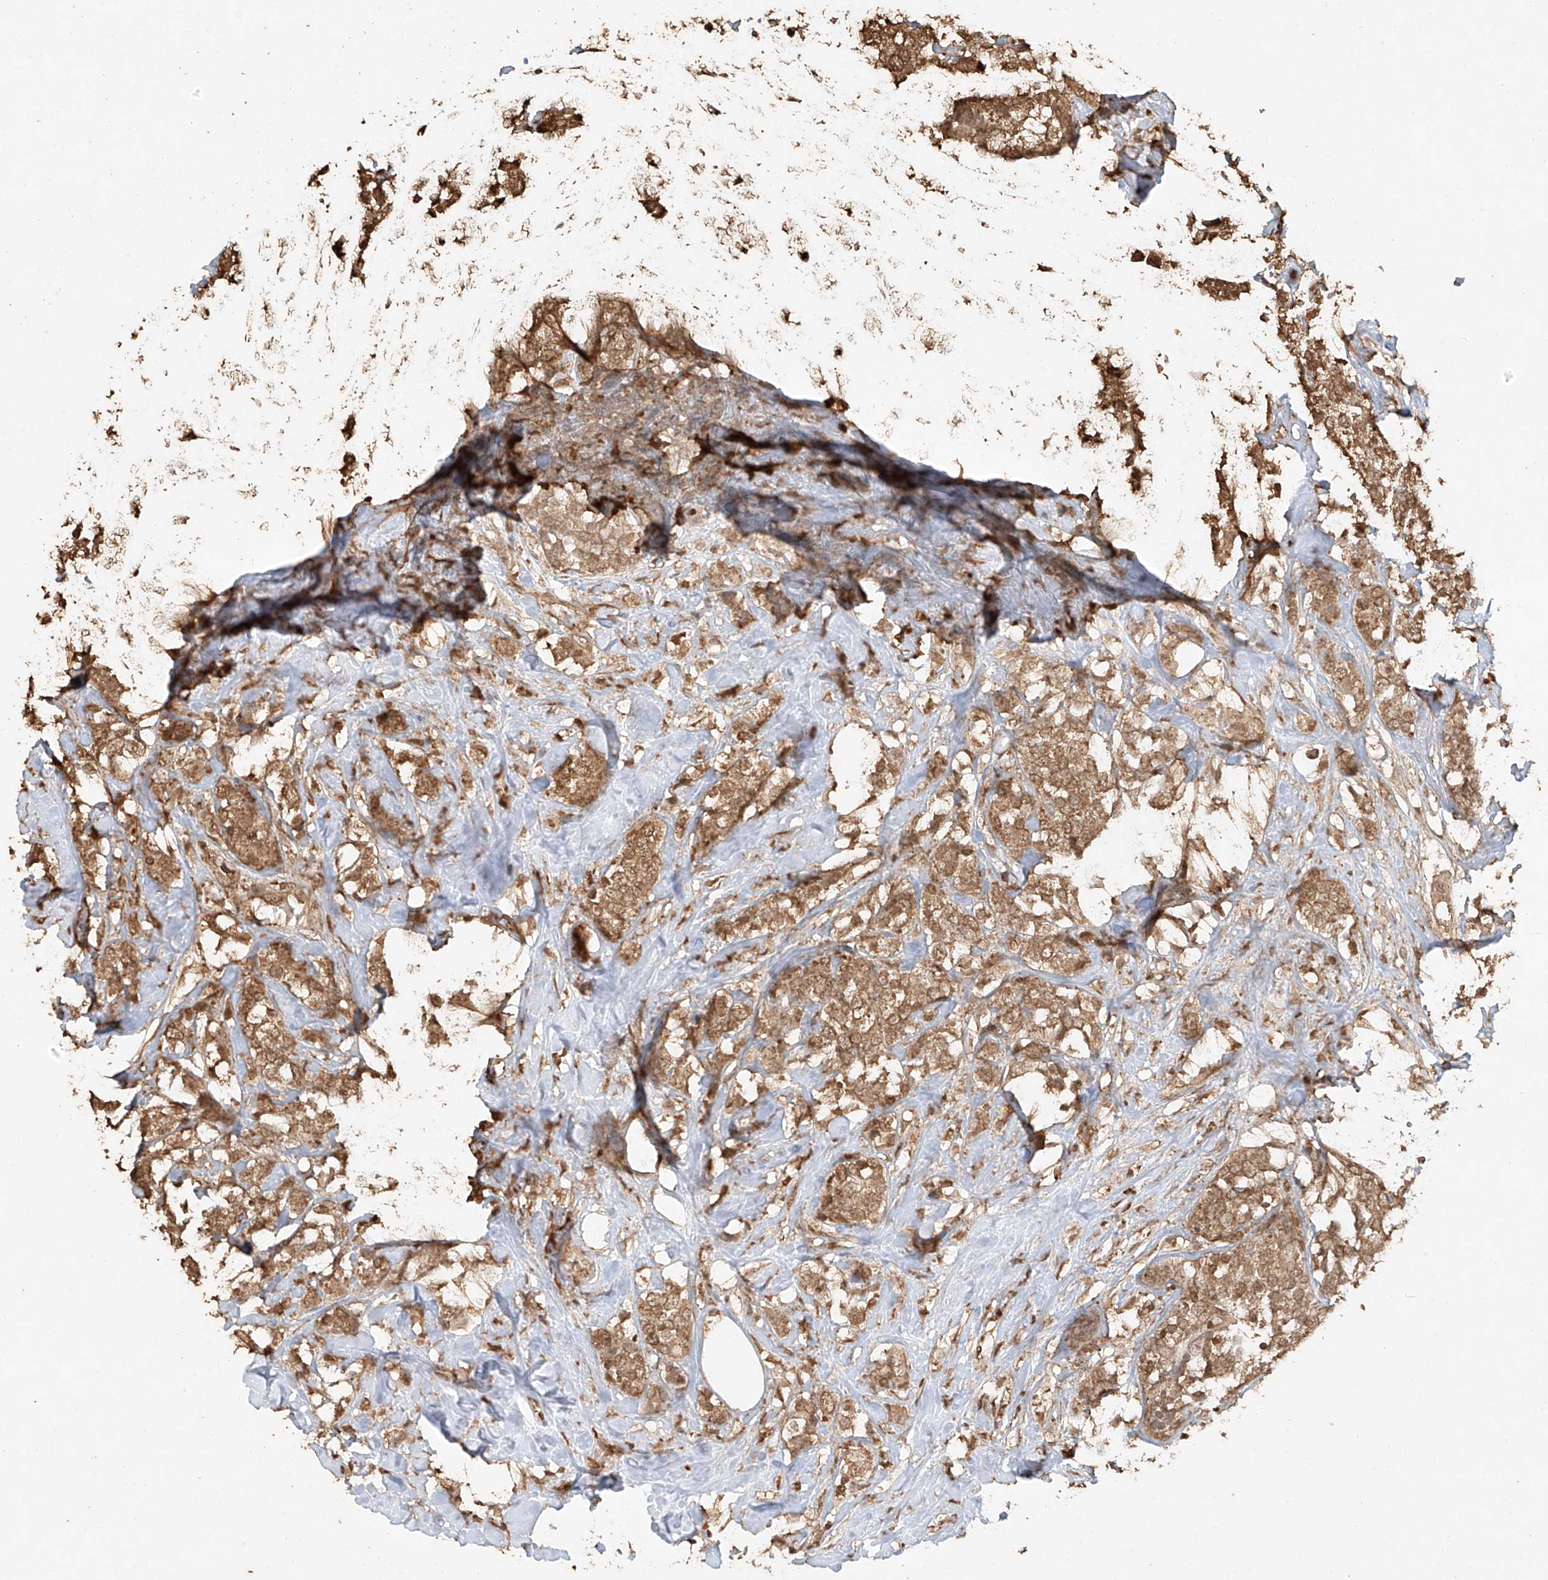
{"staining": {"intensity": "moderate", "quantity": ">75%", "location": "cytoplasmic/membranous,nuclear"}, "tissue": "breast cancer", "cell_type": "Tumor cells", "image_type": "cancer", "snomed": [{"axis": "morphology", "description": "Lobular carcinoma"}, {"axis": "topography", "description": "Breast"}], "caption": "IHC of human lobular carcinoma (breast) reveals medium levels of moderate cytoplasmic/membranous and nuclear staining in about >75% of tumor cells.", "gene": "TIGAR", "patient": {"sex": "female", "age": 59}}